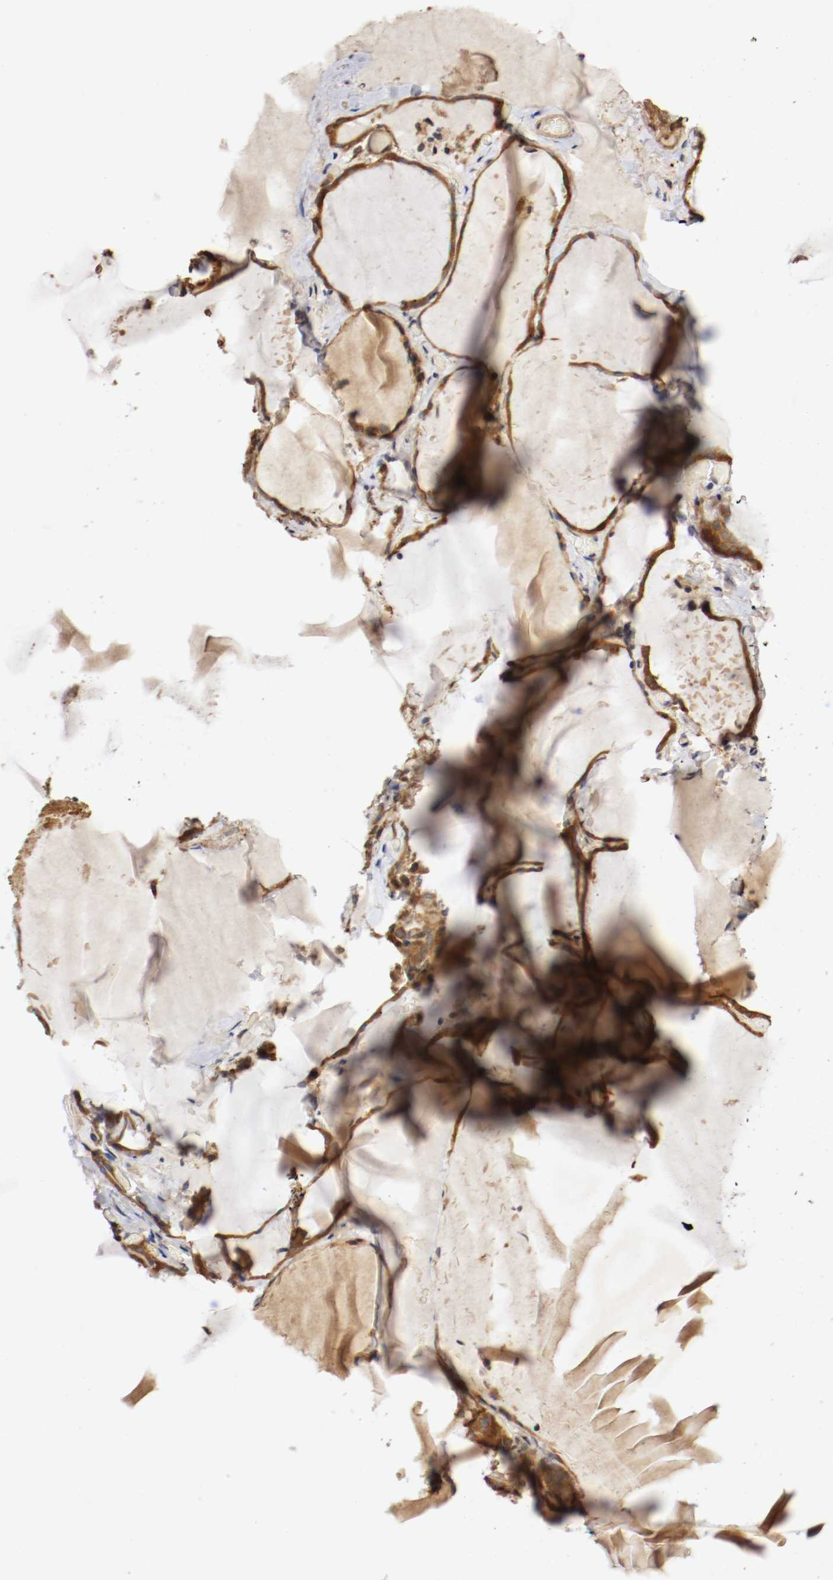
{"staining": {"intensity": "strong", "quantity": ">75%", "location": "cytoplasmic/membranous"}, "tissue": "thyroid gland", "cell_type": "Glandular cells", "image_type": "normal", "snomed": [{"axis": "morphology", "description": "Normal tissue, NOS"}, {"axis": "topography", "description": "Thyroid gland"}], "caption": "Immunohistochemistry (IHC) of normal human thyroid gland reveals high levels of strong cytoplasmic/membranous expression in about >75% of glandular cells.", "gene": "VEZT", "patient": {"sex": "female", "age": 22}}